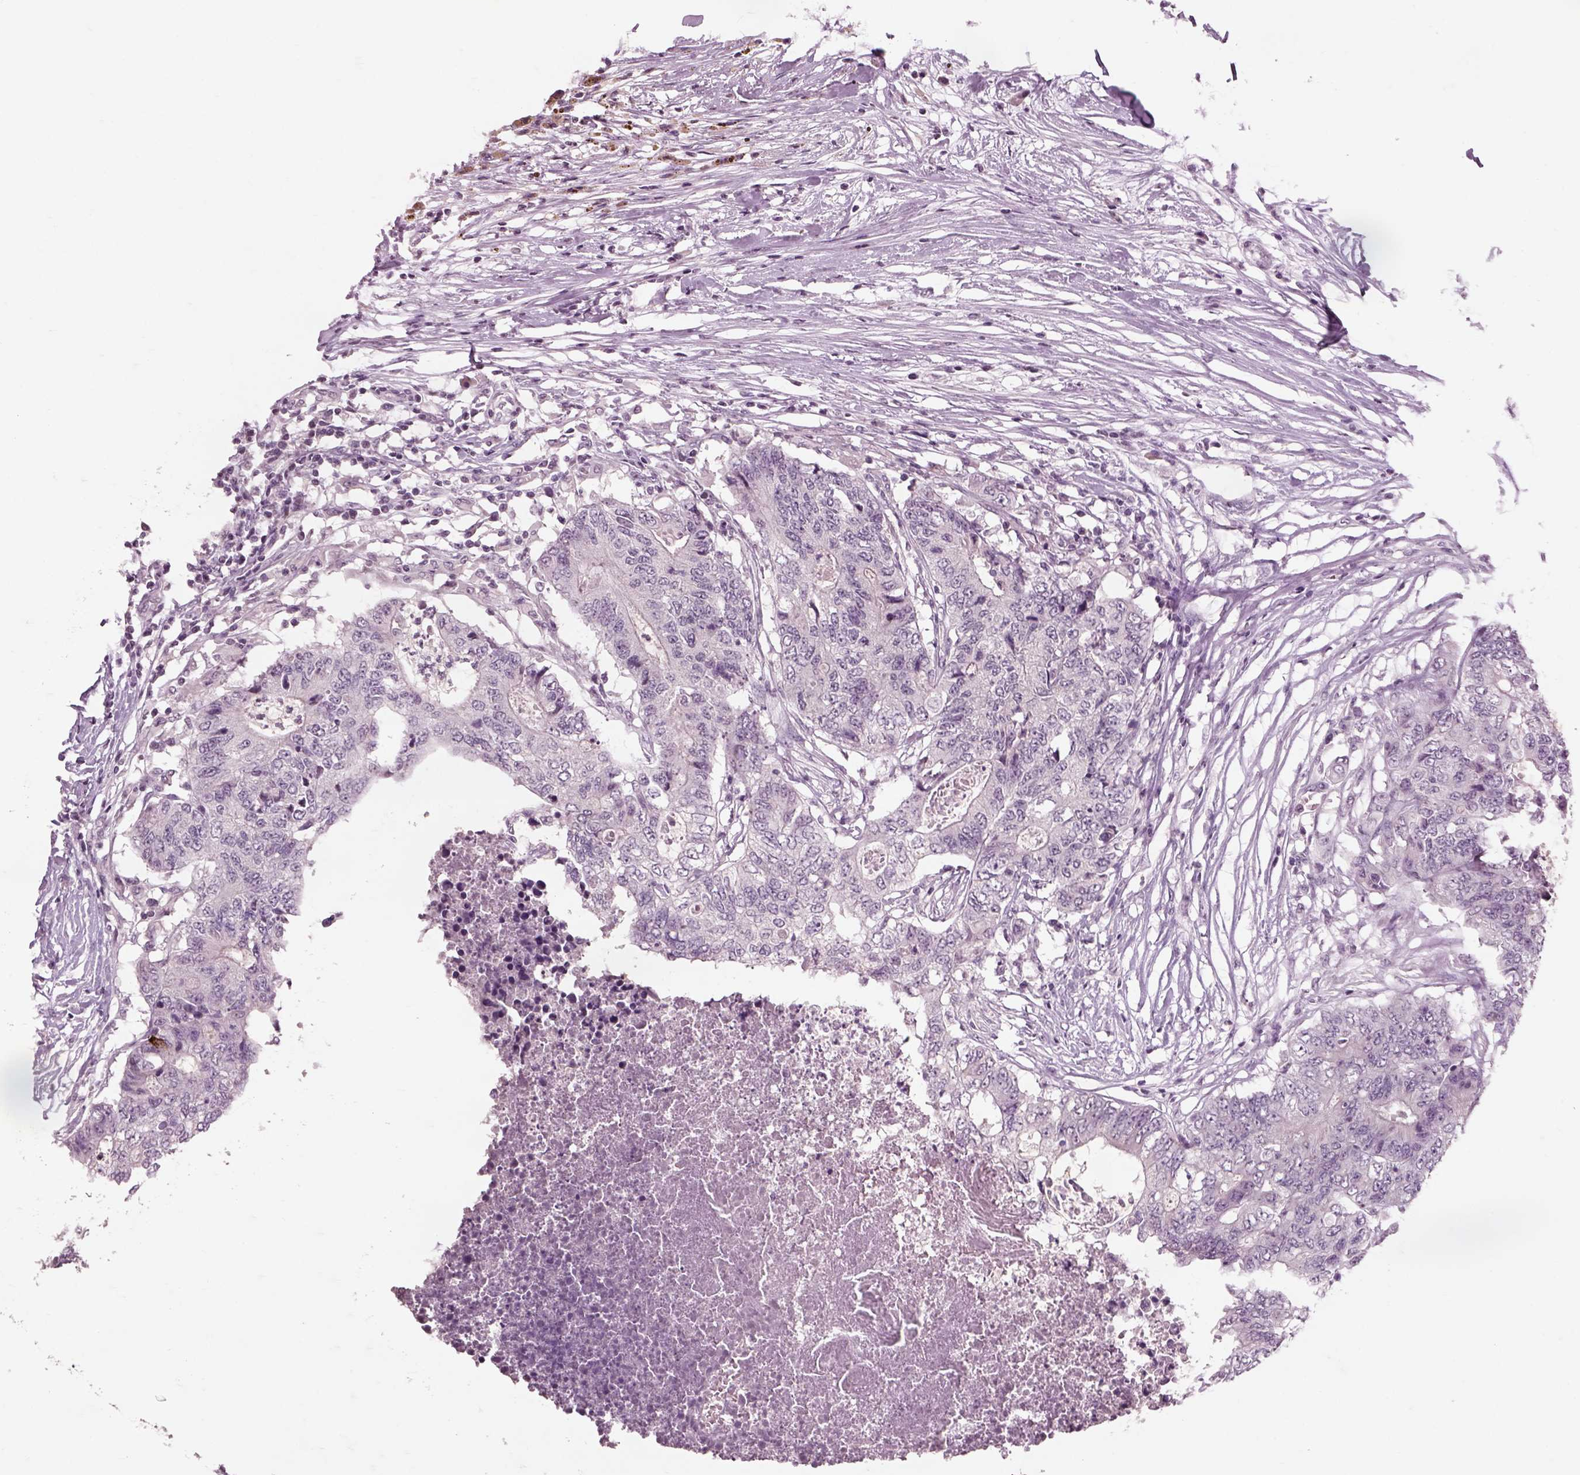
{"staining": {"intensity": "negative", "quantity": "none", "location": "none"}, "tissue": "colorectal cancer", "cell_type": "Tumor cells", "image_type": "cancer", "snomed": [{"axis": "morphology", "description": "Adenocarcinoma, NOS"}, {"axis": "topography", "description": "Colon"}], "caption": "High power microscopy photomicrograph of an IHC image of colorectal cancer (adenocarcinoma), revealing no significant staining in tumor cells.", "gene": "CHGB", "patient": {"sex": "female", "age": 48}}